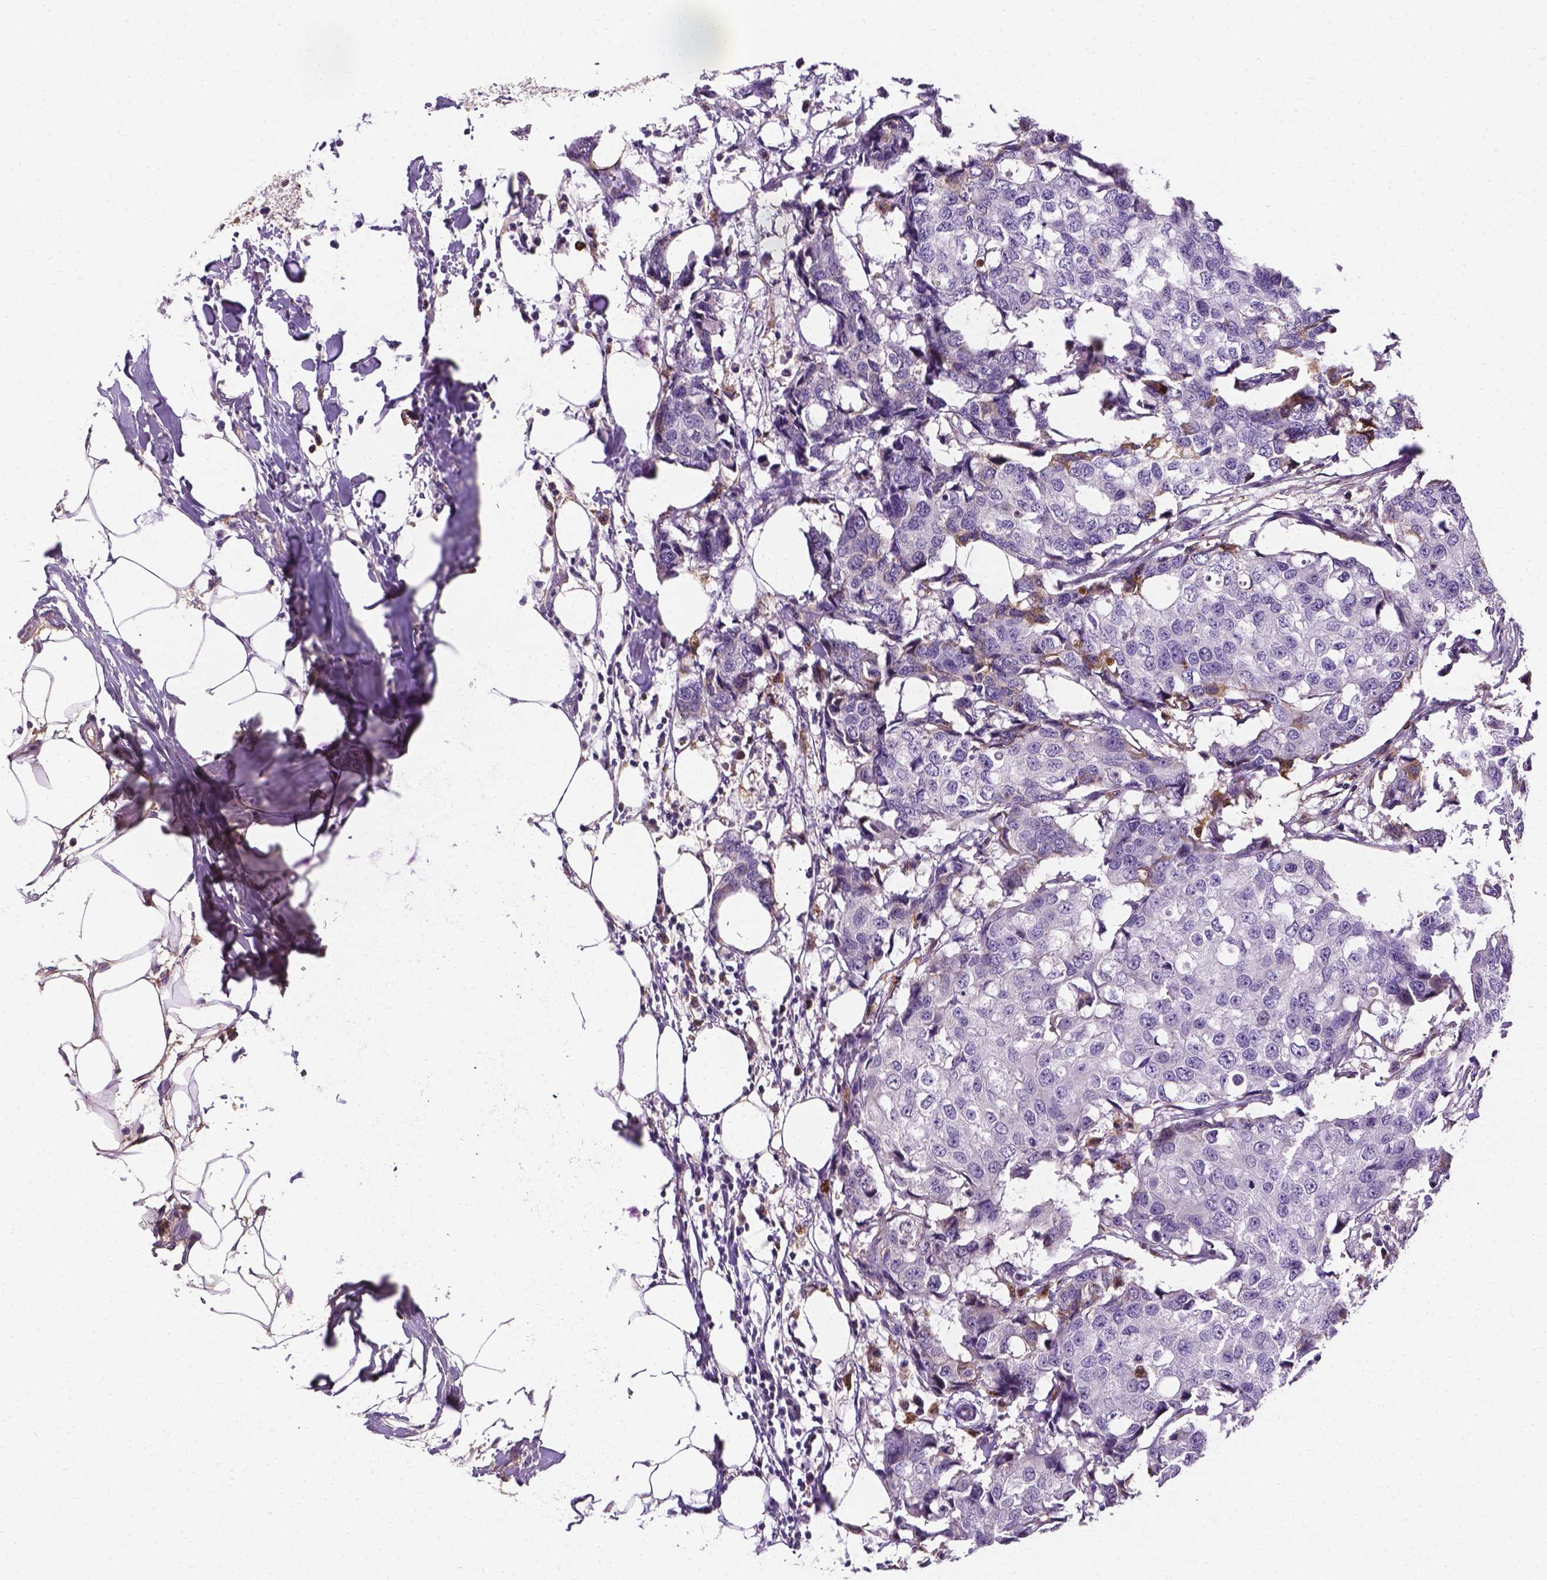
{"staining": {"intensity": "negative", "quantity": "none", "location": "none"}, "tissue": "breast cancer", "cell_type": "Tumor cells", "image_type": "cancer", "snomed": [{"axis": "morphology", "description": "Duct carcinoma"}, {"axis": "topography", "description": "Breast"}], "caption": "This is an IHC histopathology image of breast cancer (intraductal carcinoma). There is no expression in tumor cells.", "gene": "APOE", "patient": {"sex": "female", "age": 27}}